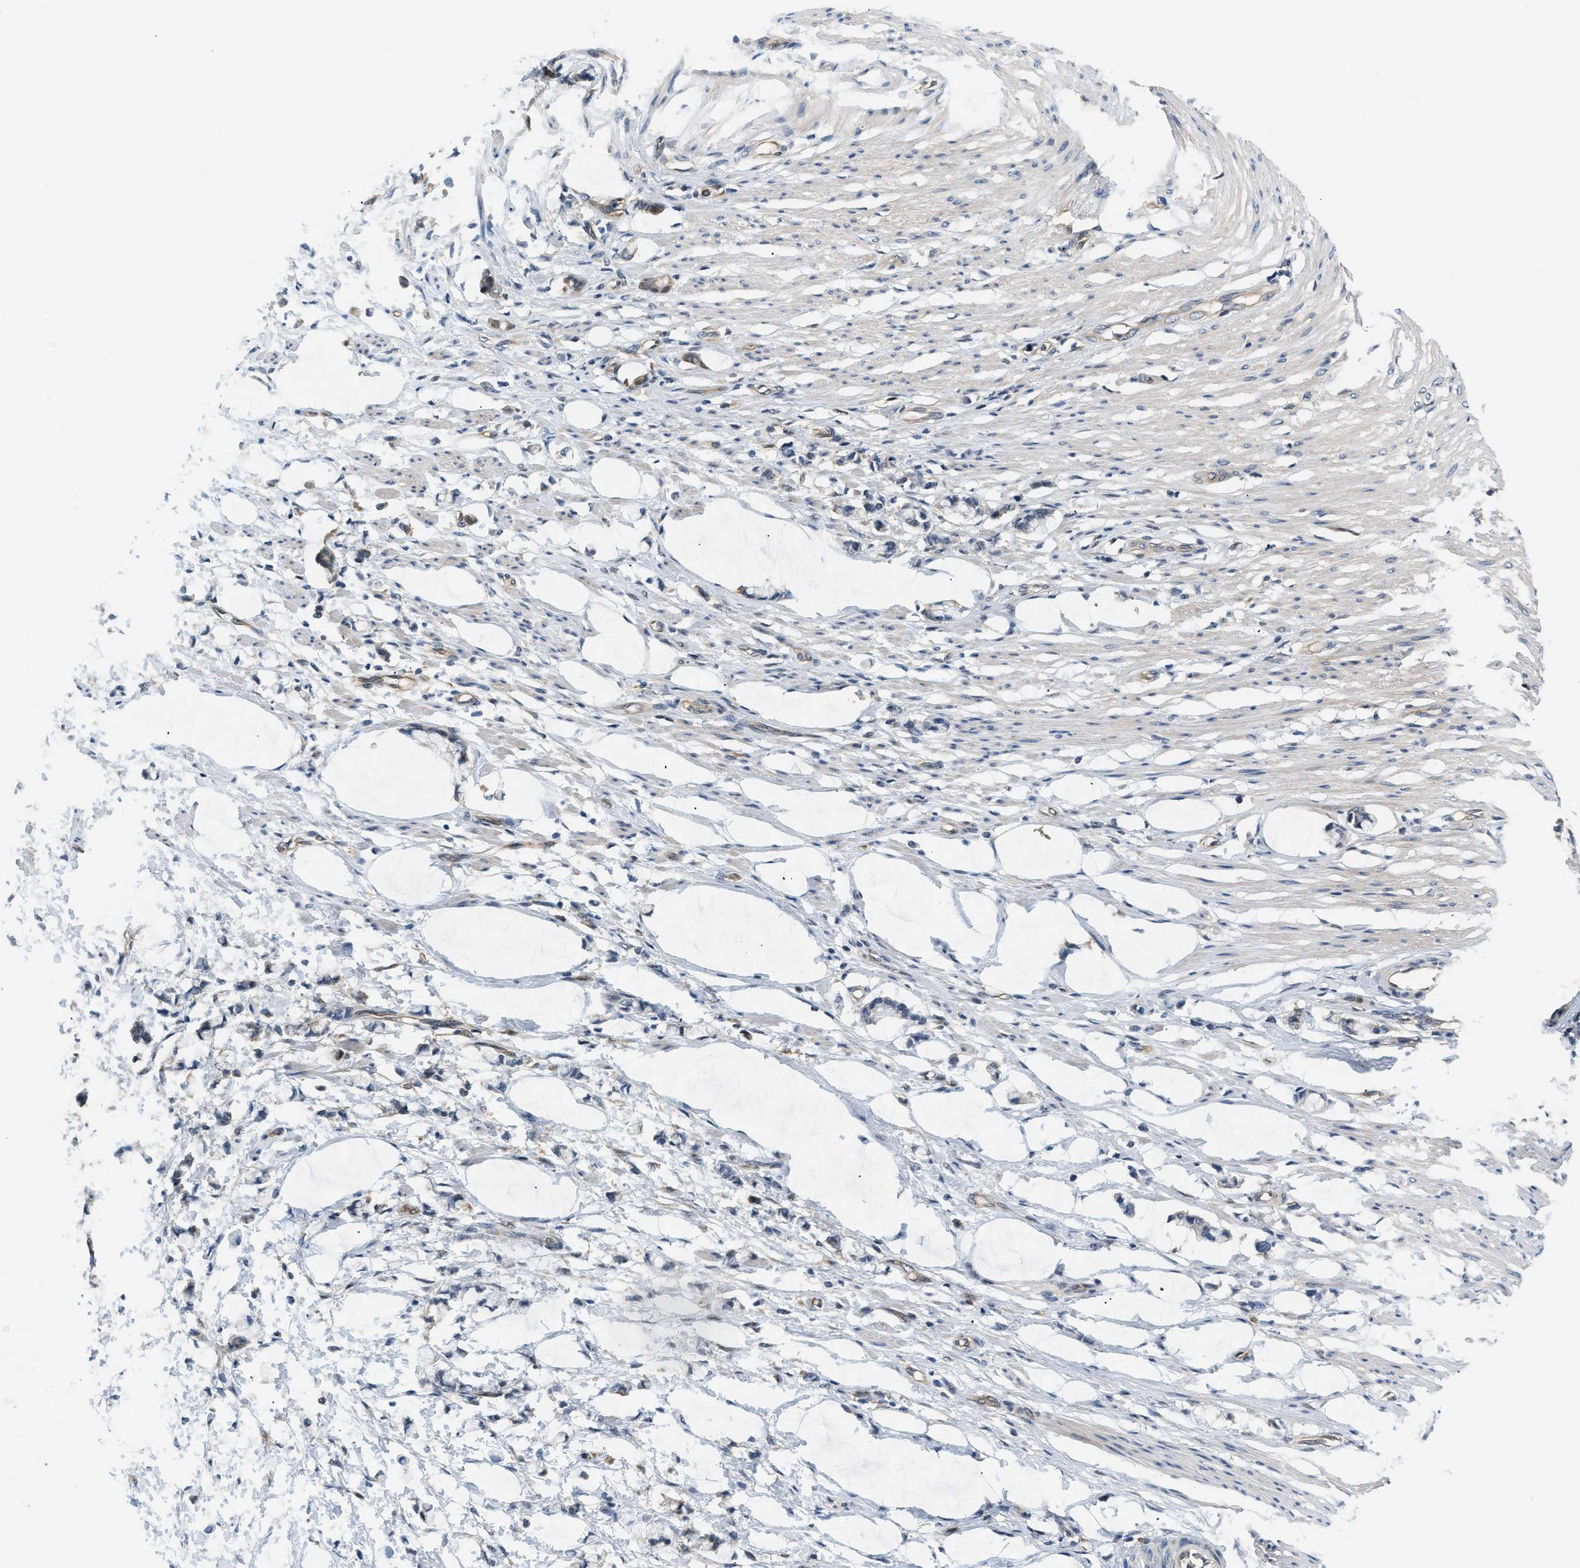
{"staining": {"intensity": "weak", "quantity": "<25%", "location": "cytoplasmic/membranous"}, "tissue": "smooth muscle", "cell_type": "Smooth muscle cells", "image_type": "normal", "snomed": [{"axis": "morphology", "description": "Normal tissue, NOS"}, {"axis": "morphology", "description": "Adenocarcinoma, NOS"}, {"axis": "topography", "description": "Smooth muscle"}, {"axis": "topography", "description": "Colon"}], "caption": "This micrograph is of normal smooth muscle stained with immunohistochemistry (IHC) to label a protein in brown with the nuclei are counter-stained blue. There is no positivity in smooth muscle cells.", "gene": "EIF4EBP2", "patient": {"sex": "male", "age": 14}}